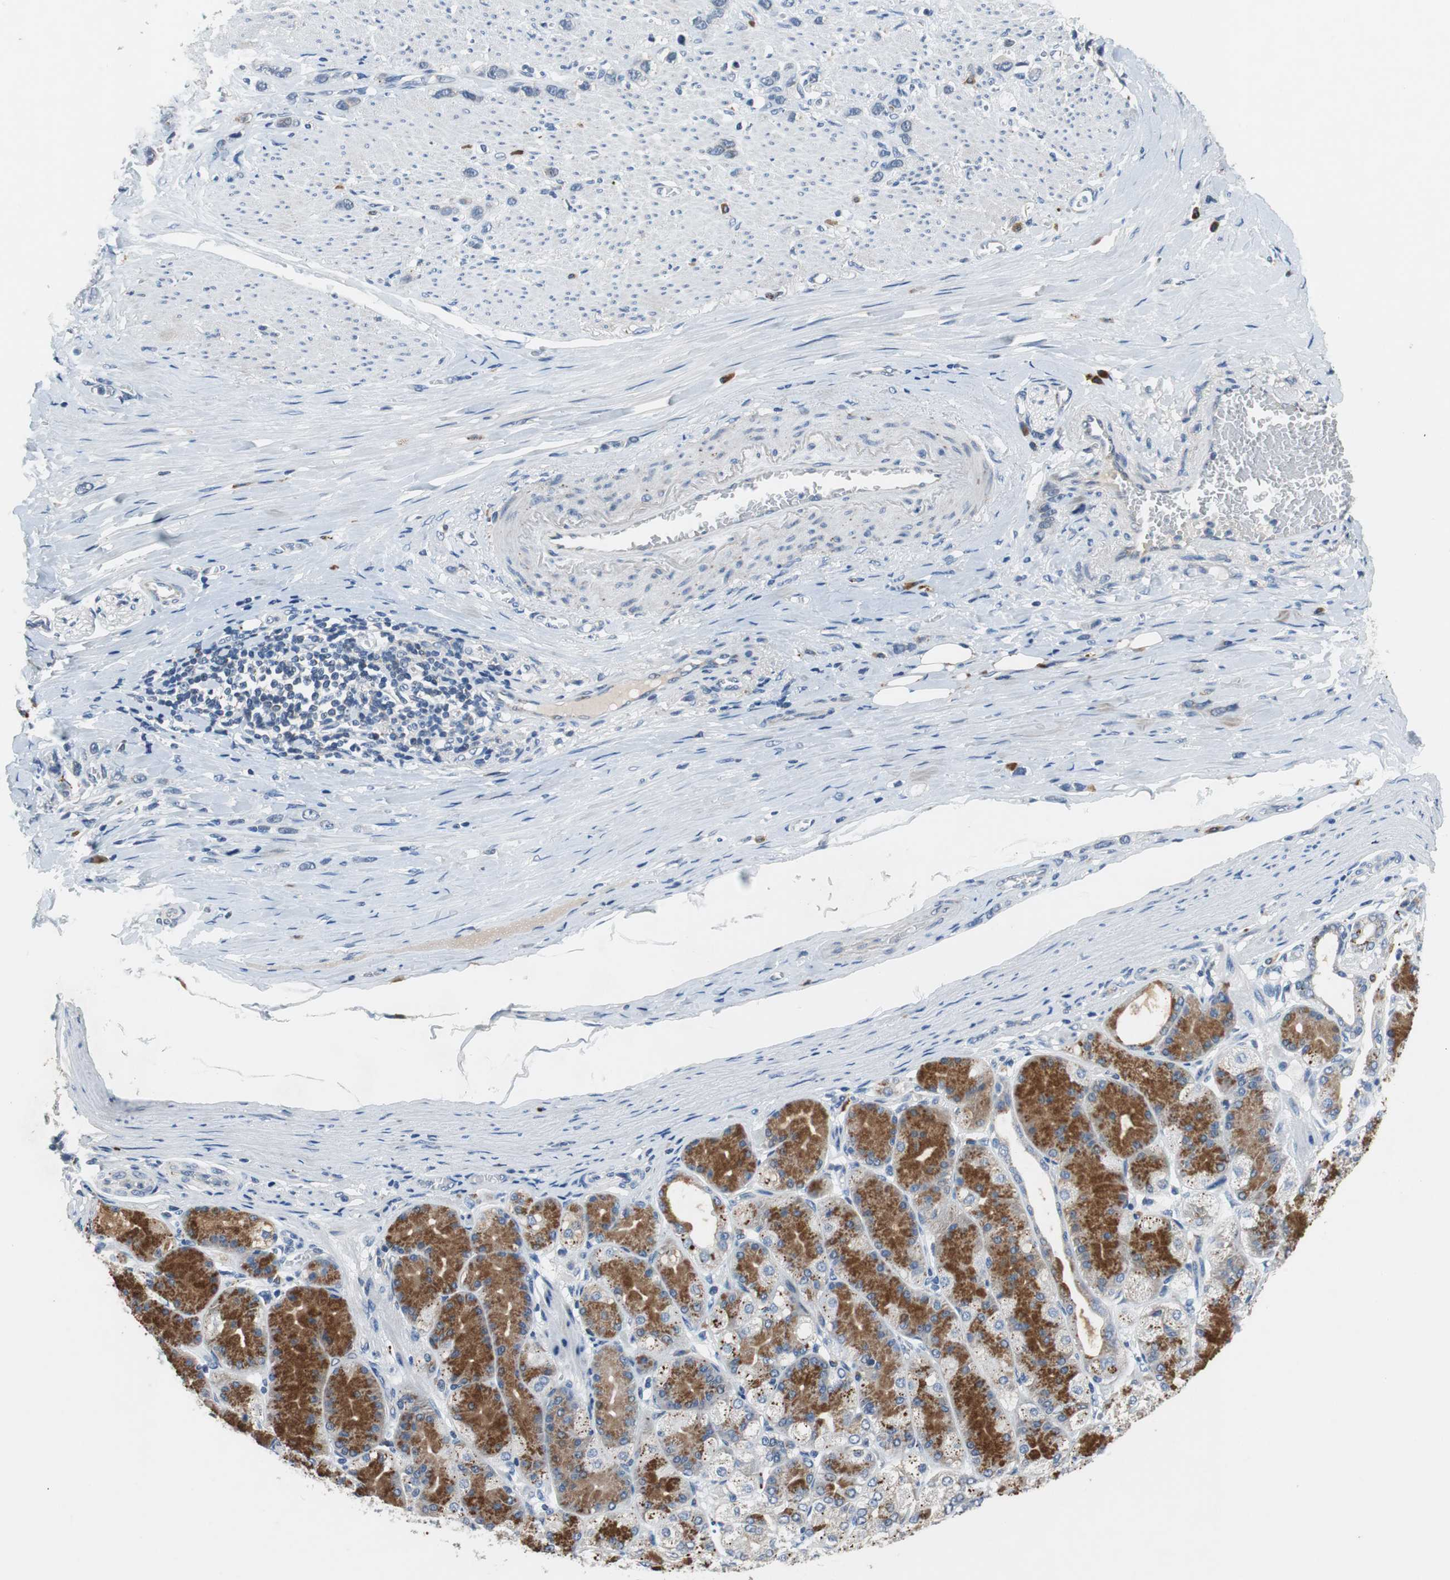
{"staining": {"intensity": "negative", "quantity": "none", "location": "none"}, "tissue": "stomach cancer", "cell_type": "Tumor cells", "image_type": "cancer", "snomed": [{"axis": "morphology", "description": "Normal tissue, NOS"}, {"axis": "morphology", "description": "Adenocarcinoma, NOS"}, {"axis": "morphology", "description": "Adenocarcinoma, High grade"}, {"axis": "topography", "description": "Stomach, upper"}, {"axis": "topography", "description": "Stomach"}], "caption": "An immunohistochemistry image of stomach cancer is shown. There is no staining in tumor cells of stomach cancer.", "gene": "NLGN1", "patient": {"sex": "female", "age": 65}}